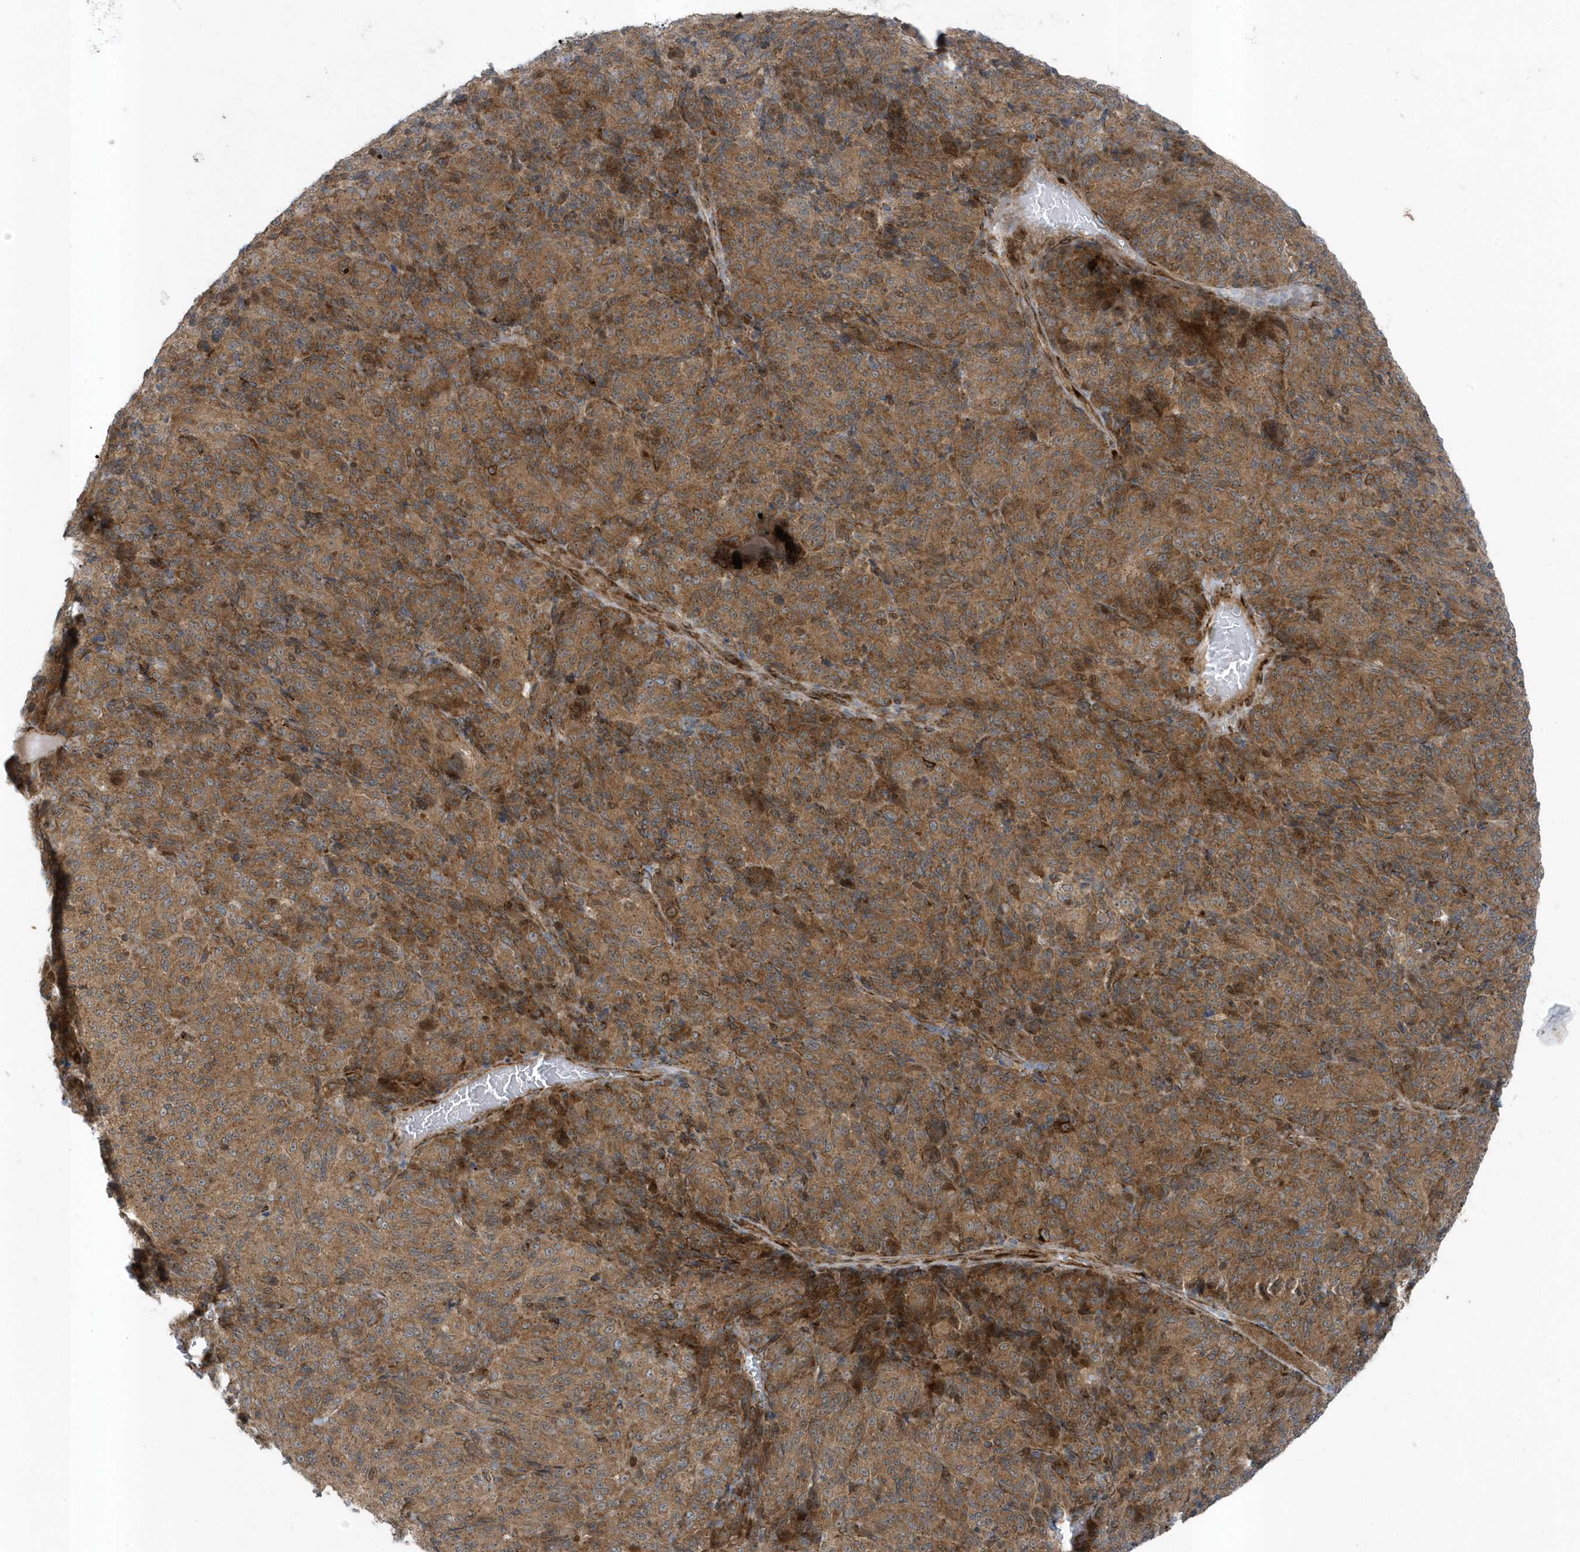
{"staining": {"intensity": "moderate", "quantity": ">75%", "location": "cytoplasmic/membranous"}, "tissue": "melanoma", "cell_type": "Tumor cells", "image_type": "cancer", "snomed": [{"axis": "morphology", "description": "Malignant melanoma, Metastatic site"}, {"axis": "topography", "description": "Brain"}], "caption": "Malignant melanoma (metastatic site) stained with DAB IHC reveals medium levels of moderate cytoplasmic/membranous expression in approximately >75% of tumor cells. (DAB IHC with brightfield microscopy, high magnification).", "gene": "FAM98A", "patient": {"sex": "female", "age": 56}}